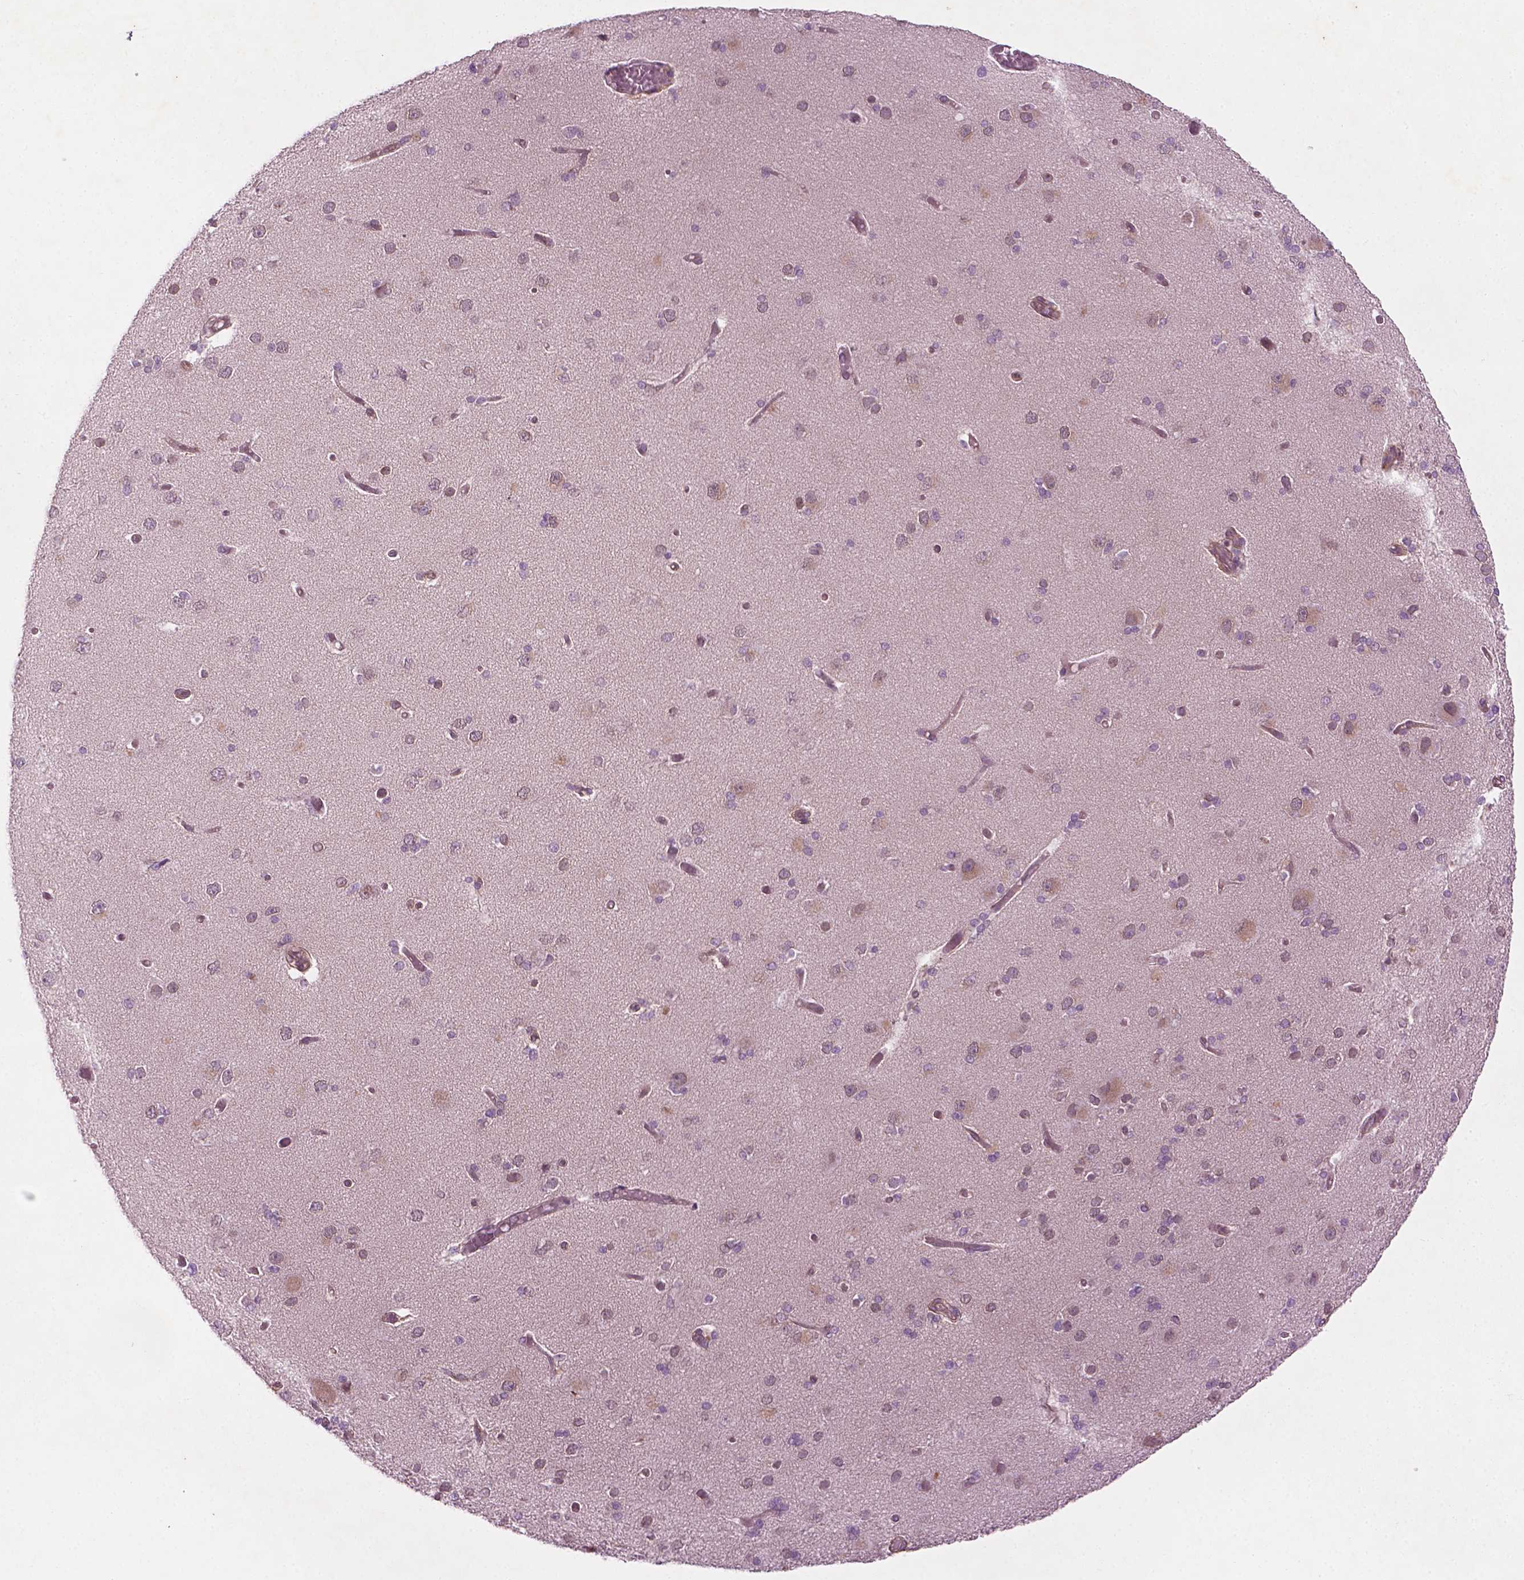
{"staining": {"intensity": "weak", "quantity": "<25%", "location": "cytoplasmic/membranous"}, "tissue": "cerebral cortex", "cell_type": "Endothelial cells", "image_type": "normal", "snomed": [{"axis": "morphology", "description": "Normal tissue, NOS"}, {"axis": "morphology", "description": "Glioma, malignant, High grade"}, {"axis": "topography", "description": "Cerebral cortex"}], "caption": "IHC histopathology image of benign cerebral cortex stained for a protein (brown), which displays no positivity in endothelial cells. The staining was performed using DAB (3,3'-diaminobenzidine) to visualize the protein expression in brown, while the nuclei were stained in blue with hematoxylin (Magnification: 20x).", "gene": "TCHP", "patient": {"sex": "male", "age": 71}}